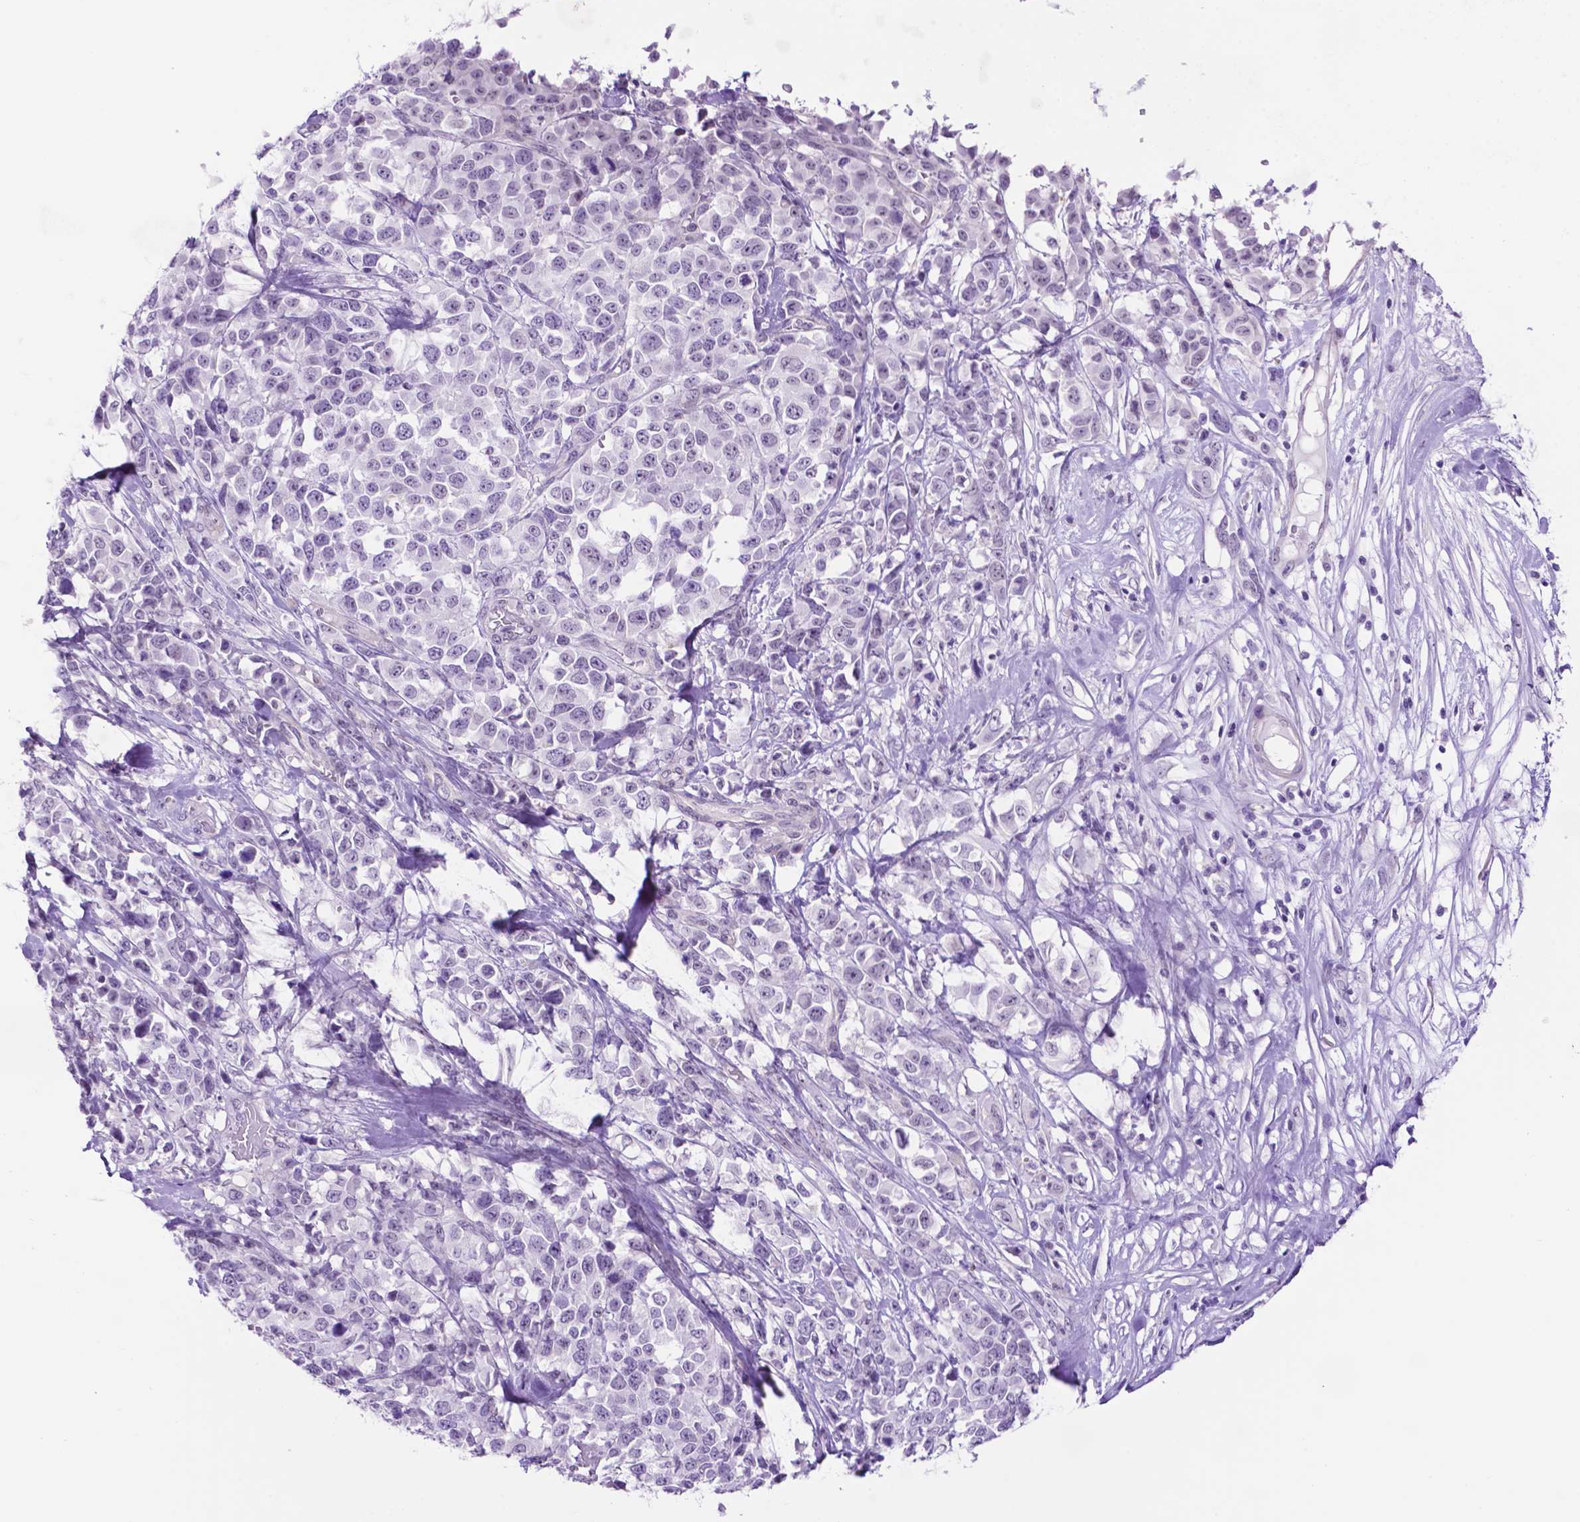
{"staining": {"intensity": "negative", "quantity": "none", "location": "none"}, "tissue": "melanoma", "cell_type": "Tumor cells", "image_type": "cancer", "snomed": [{"axis": "morphology", "description": "Malignant melanoma, Metastatic site"}, {"axis": "topography", "description": "Skin"}], "caption": "Immunohistochemistry of human melanoma demonstrates no positivity in tumor cells.", "gene": "TACSTD2", "patient": {"sex": "male", "age": 84}}